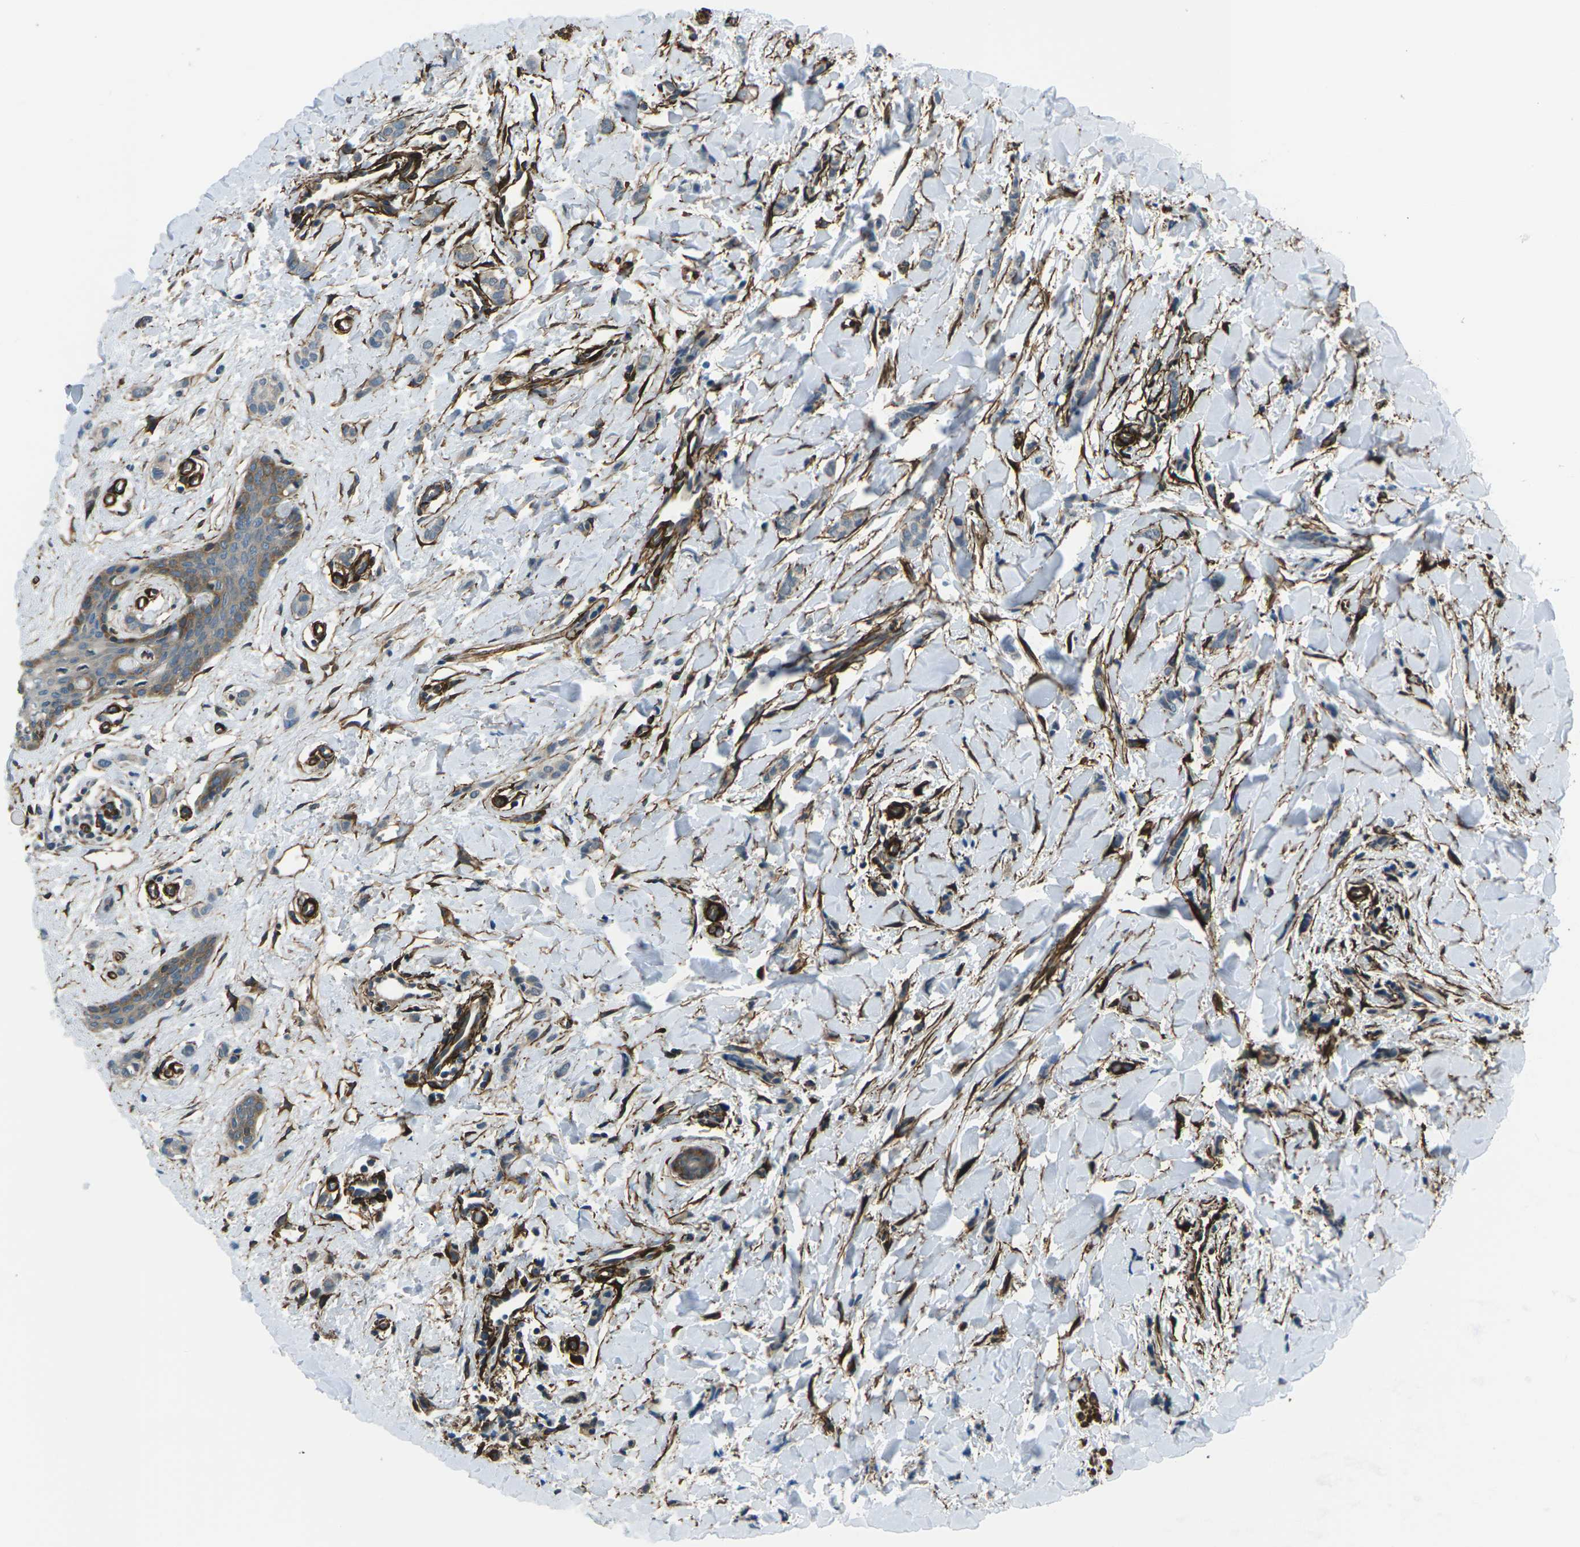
{"staining": {"intensity": "negative", "quantity": "none", "location": "none"}, "tissue": "breast cancer", "cell_type": "Tumor cells", "image_type": "cancer", "snomed": [{"axis": "morphology", "description": "Lobular carcinoma"}, {"axis": "topography", "description": "Skin"}, {"axis": "topography", "description": "Breast"}], "caption": "This is an immunohistochemistry (IHC) image of breast cancer. There is no expression in tumor cells.", "gene": "GRAMD1C", "patient": {"sex": "female", "age": 46}}